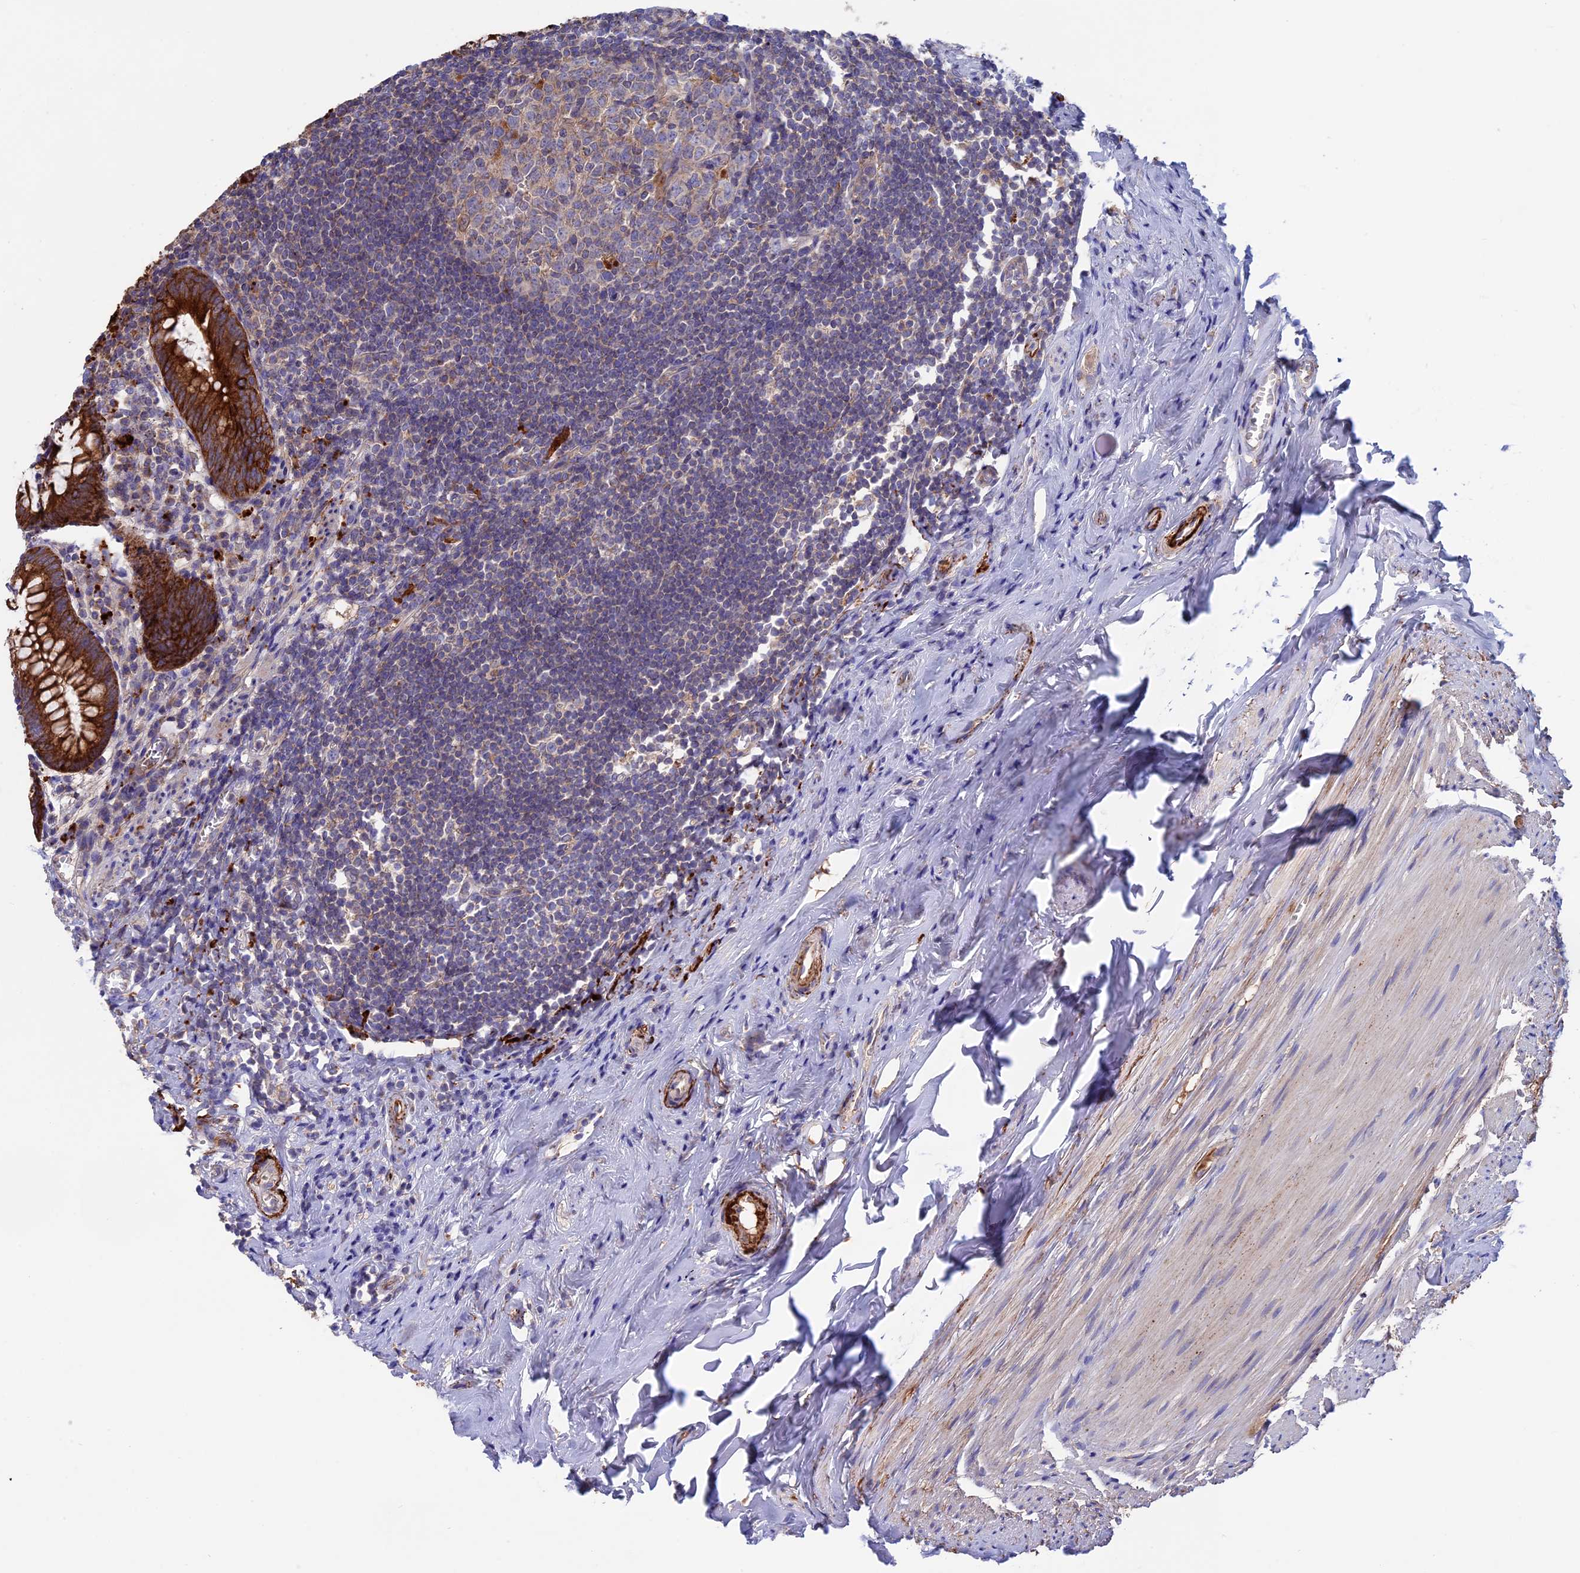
{"staining": {"intensity": "strong", "quantity": ">75%", "location": "cytoplasmic/membranous"}, "tissue": "appendix", "cell_type": "Glandular cells", "image_type": "normal", "snomed": [{"axis": "morphology", "description": "Normal tissue, NOS"}, {"axis": "topography", "description": "Appendix"}], "caption": "Immunohistochemical staining of benign human appendix demonstrates >75% levels of strong cytoplasmic/membranous protein staining in about >75% of glandular cells.", "gene": "PTPN9", "patient": {"sex": "female", "age": 51}}